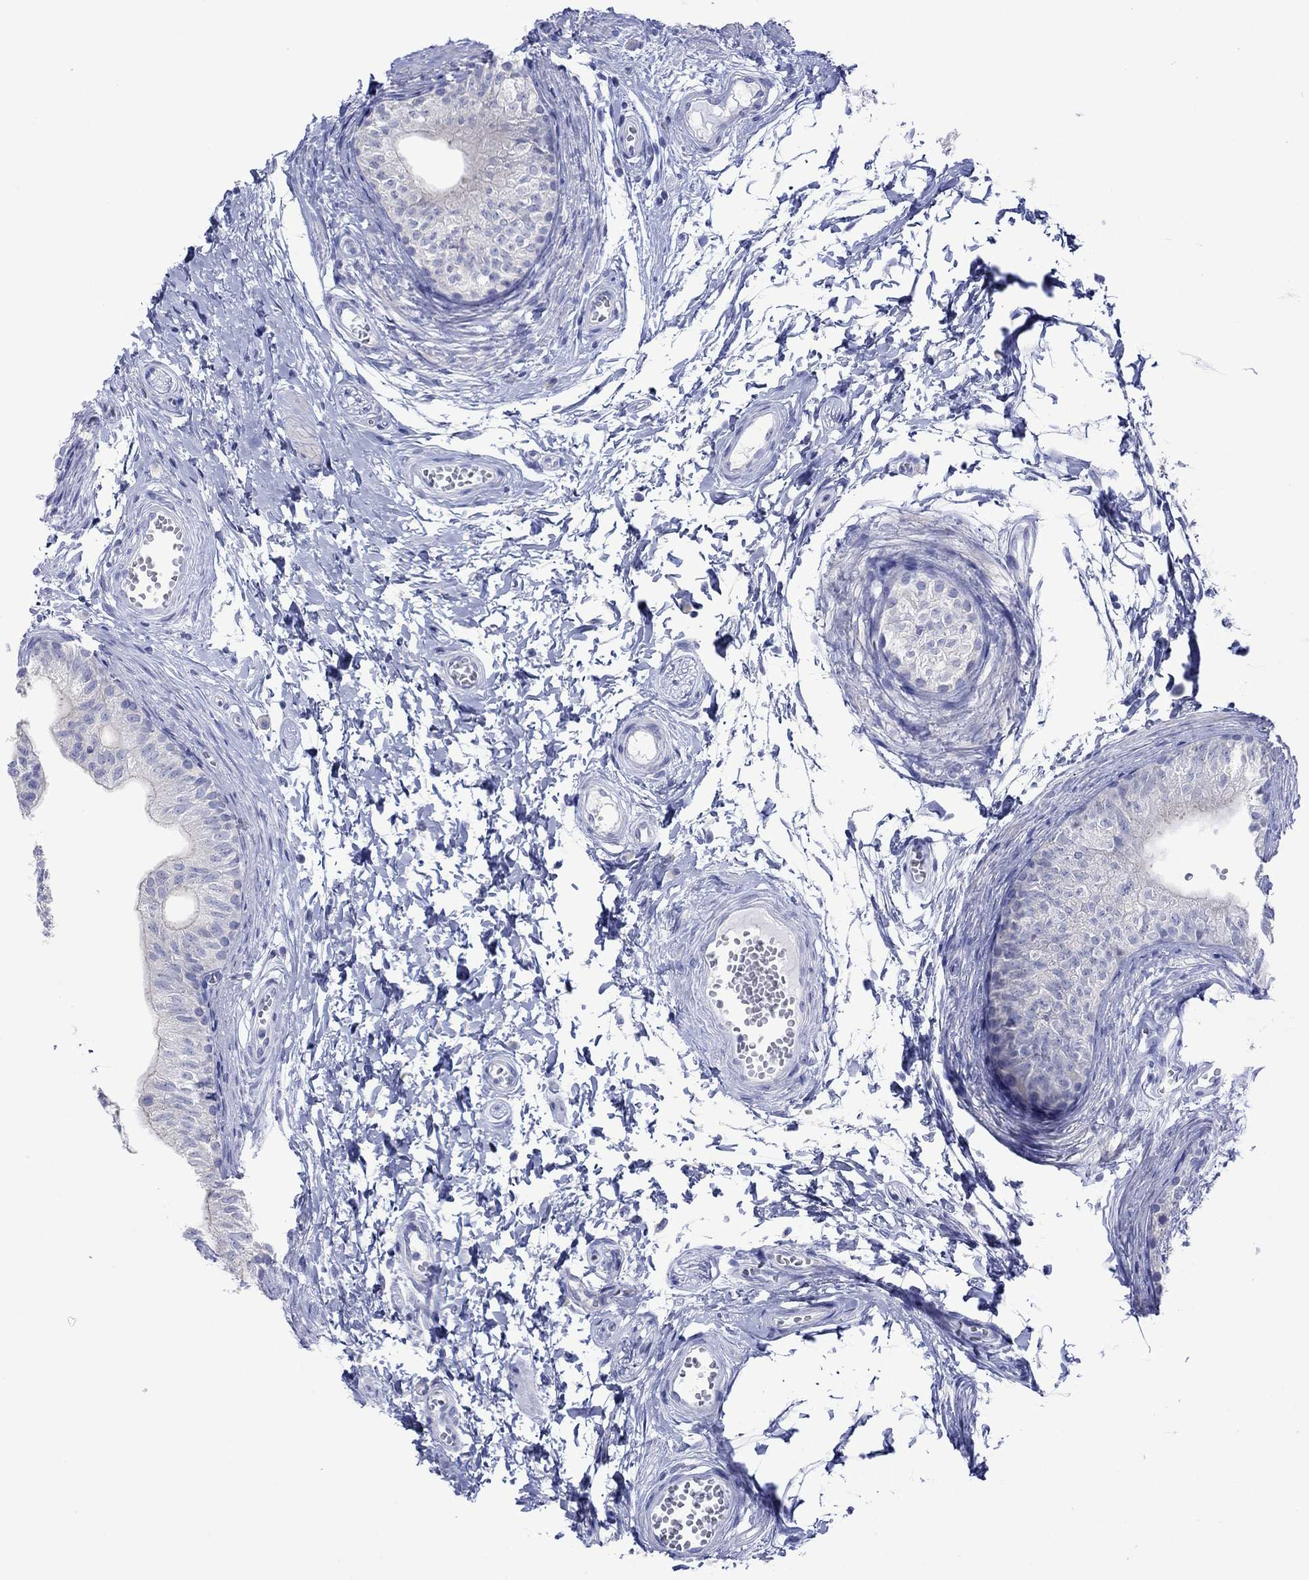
{"staining": {"intensity": "negative", "quantity": "none", "location": "none"}, "tissue": "epididymis", "cell_type": "Glandular cells", "image_type": "normal", "snomed": [{"axis": "morphology", "description": "Normal tissue, NOS"}, {"axis": "topography", "description": "Epididymis"}], "caption": "A high-resolution micrograph shows immunohistochemistry staining of normal epididymis, which shows no significant staining in glandular cells.", "gene": "MLANA", "patient": {"sex": "male", "age": 22}}